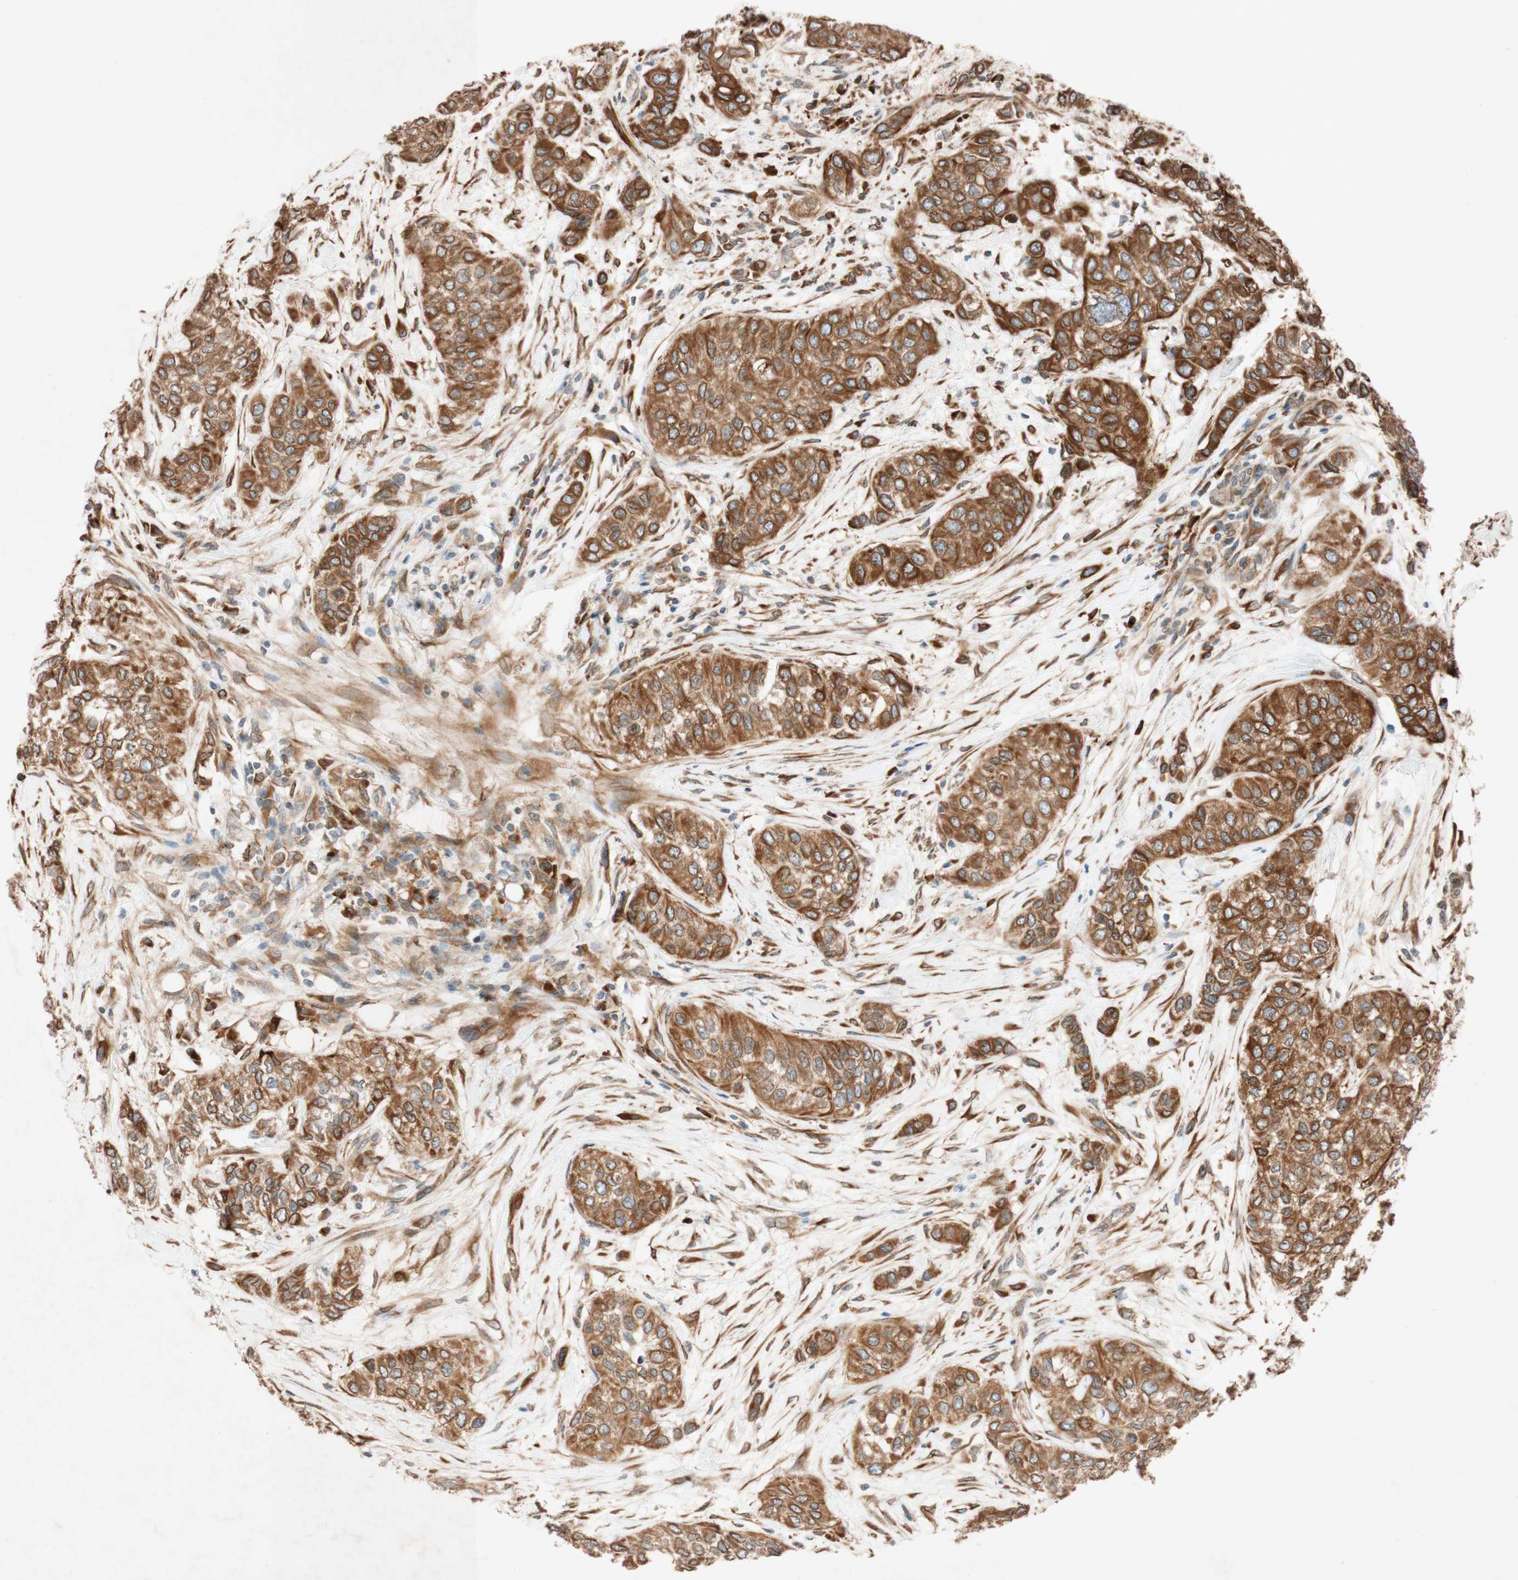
{"staining": {"intensity": "moderate", "quantity": ">75%", "location": "cytoplasmic/membranous,nuclear"}, "tissue": "urothelial cancer", "cell_type": "Tumor cells", "image_type": "cancer", "snomed": [{"axis": "morphology", "description": "Urothelial carcinoma, High grade"}, {"axis": "topography", "description": "Urinary bladder"}], "caption": "A micrograph of urothelial cancer stained for a protein displays moderate cytoplasmic/membranous and nuclear brown staining in tumor cells.", "gene": "PTPRU", "patient": {"sex": "female", "age": 56}}